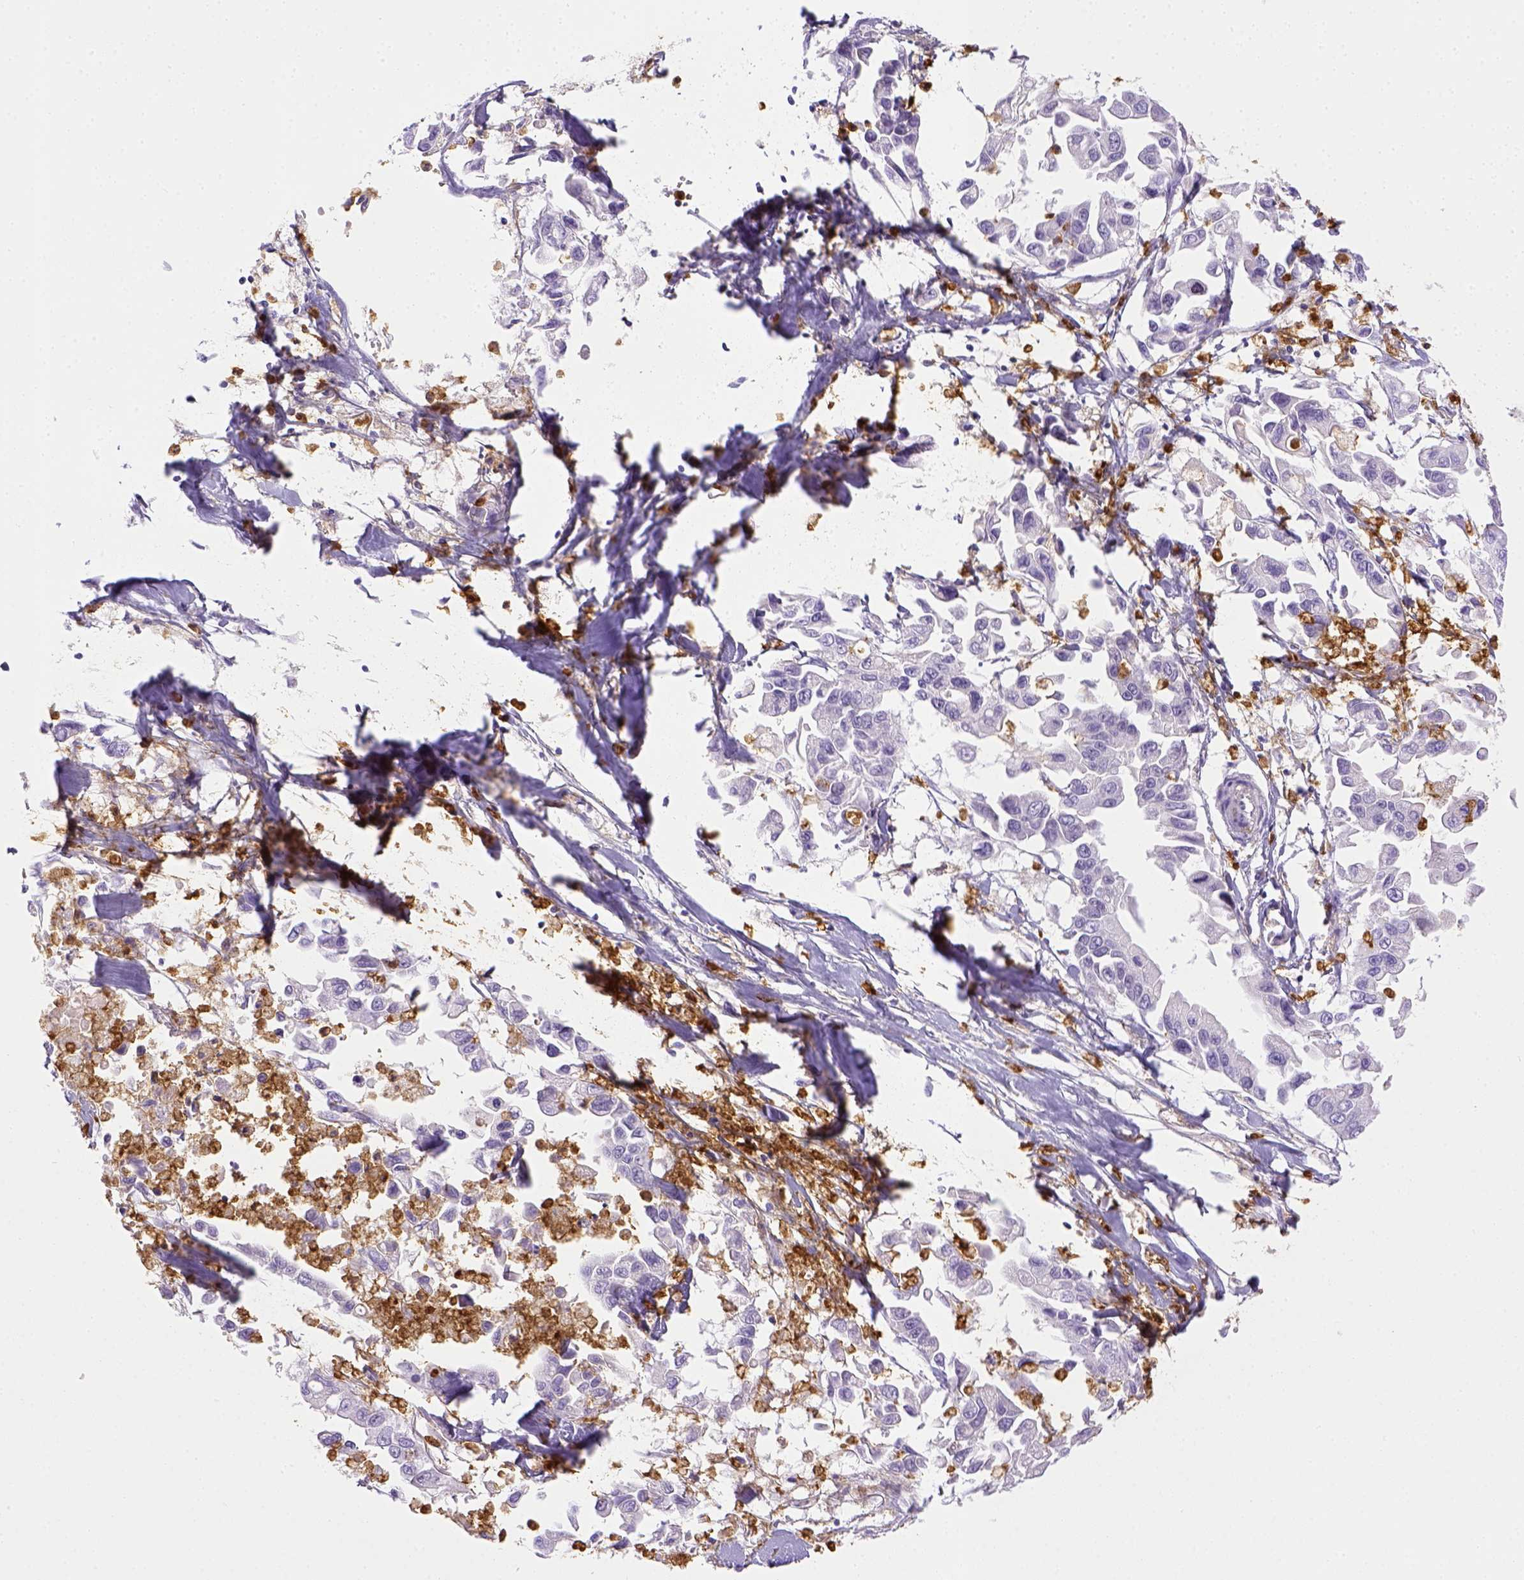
{"staining": {"intensity": "negative", "quantity": "none", "location": "none"}, "tissue": "pancreatic cancer", "cell_type": "Tumor cells", "image_type": "cancer", "snomed": [{"axis": "morphology", "description": "Adenocarcinoma, NOS"}, {"axis": "topography", "description": "Pancreas"}], "caption": "This is an IHC histopathology image of pancreatic adenocarcinoma. There is no staining in tumor cells.", "gene": "ITGAM", "patient": {"sex": "female", "age": 83}}